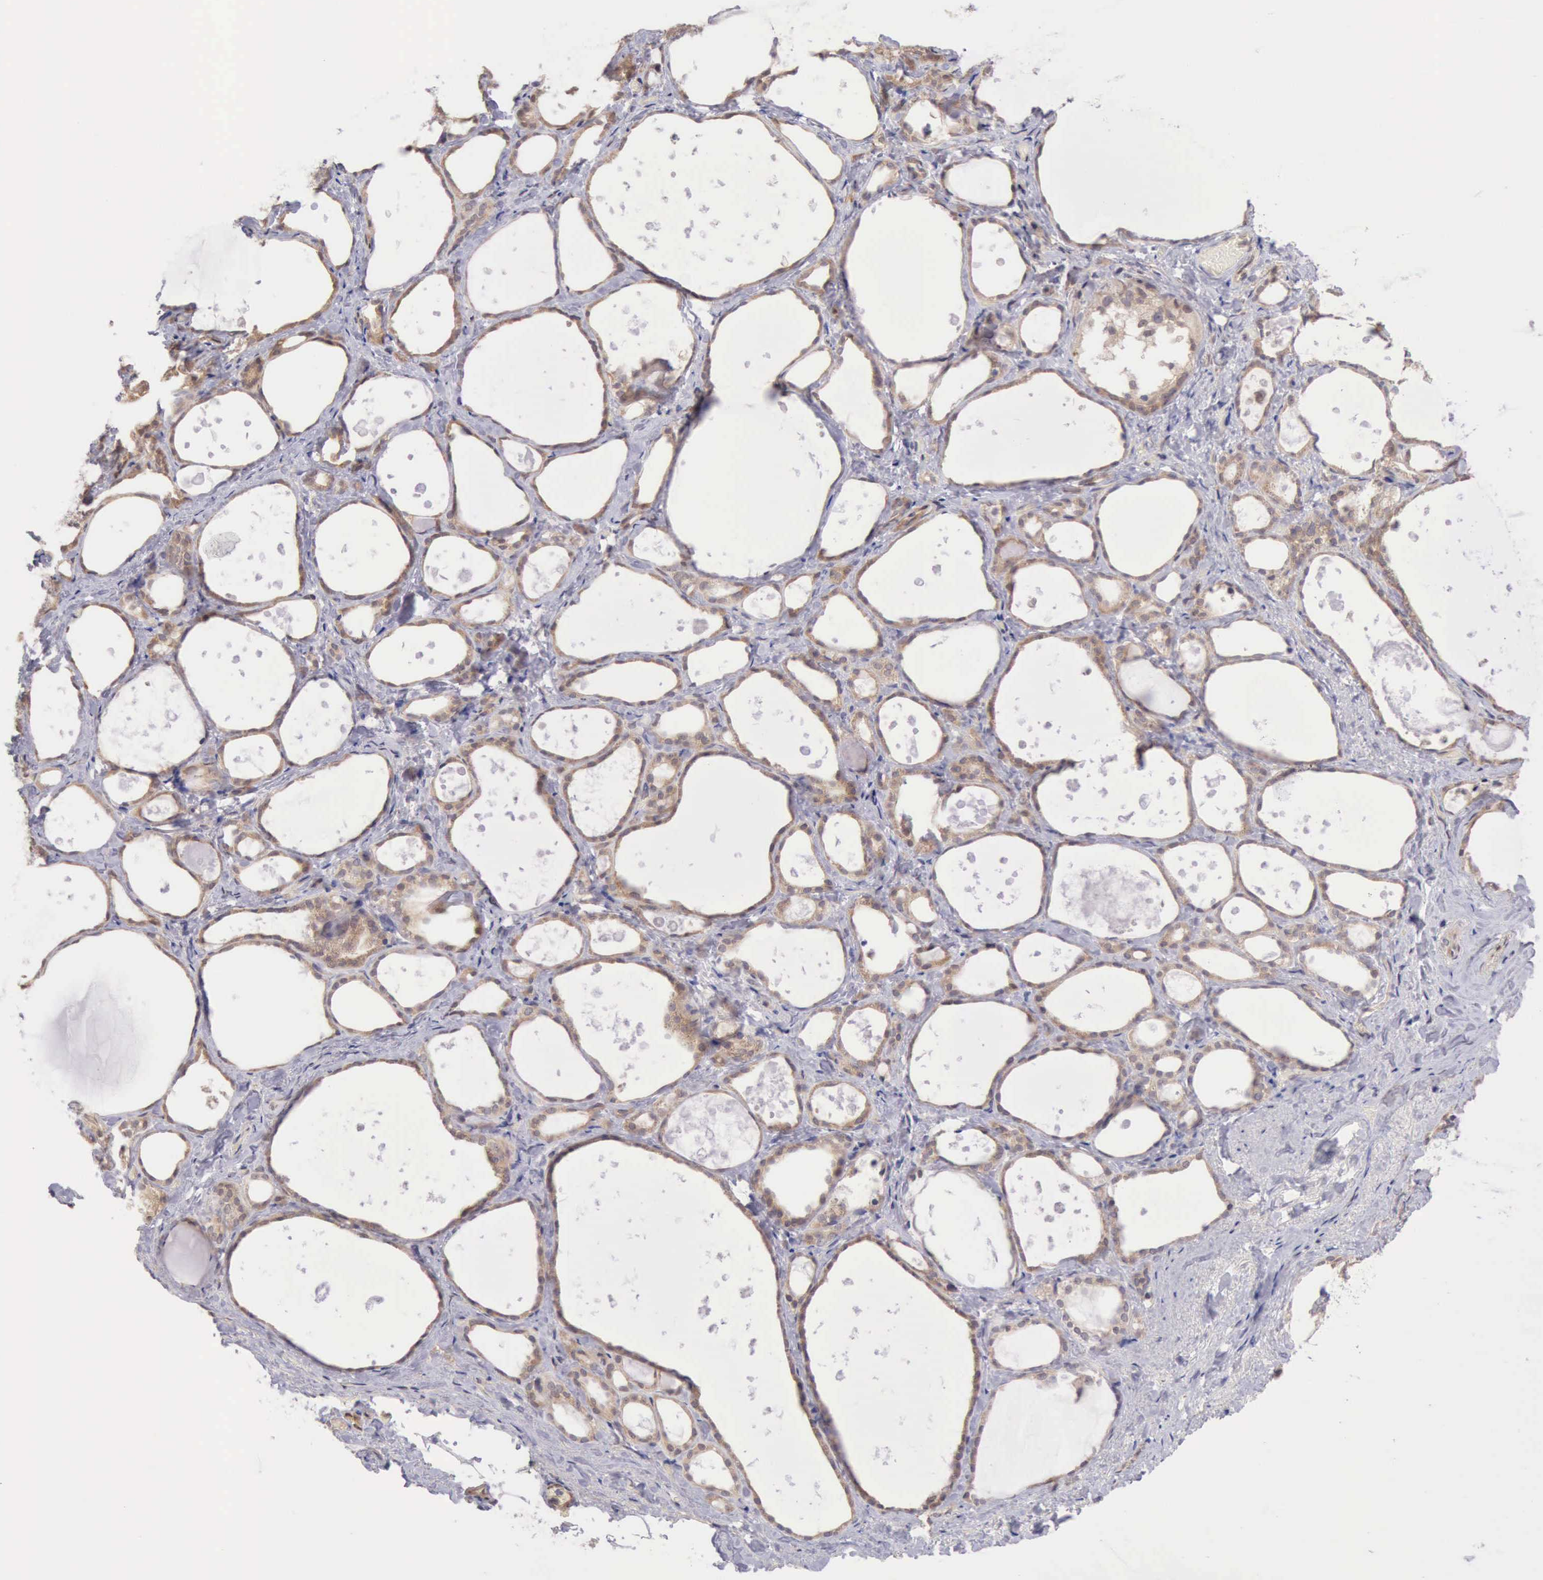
{"staining": {"intensity": "moderate", "quantity": ">75%", "location": "cytoplasmic/membranous,nuclear"}, "tissue": "thyroid gland", "cell_type": "Glandular cells", "image_type": "normal", "snomed": [{"axis": "morphology", "description": "Normal tissue, NOS"}, {"axis": "topography", "description": "Thyroid gland"}], "caption": "Moderate cytoplasmic/membranous,nuclear staining is identified in about >75% of glandular cells in benign thyroid gland. The staining is performed using DAB brown chromogen to label protein expression. The nuclei are counter-stained blue using hematoxylin.", "gene": "DNAJB7", "patient": {"sex": "female", "age": 75}}